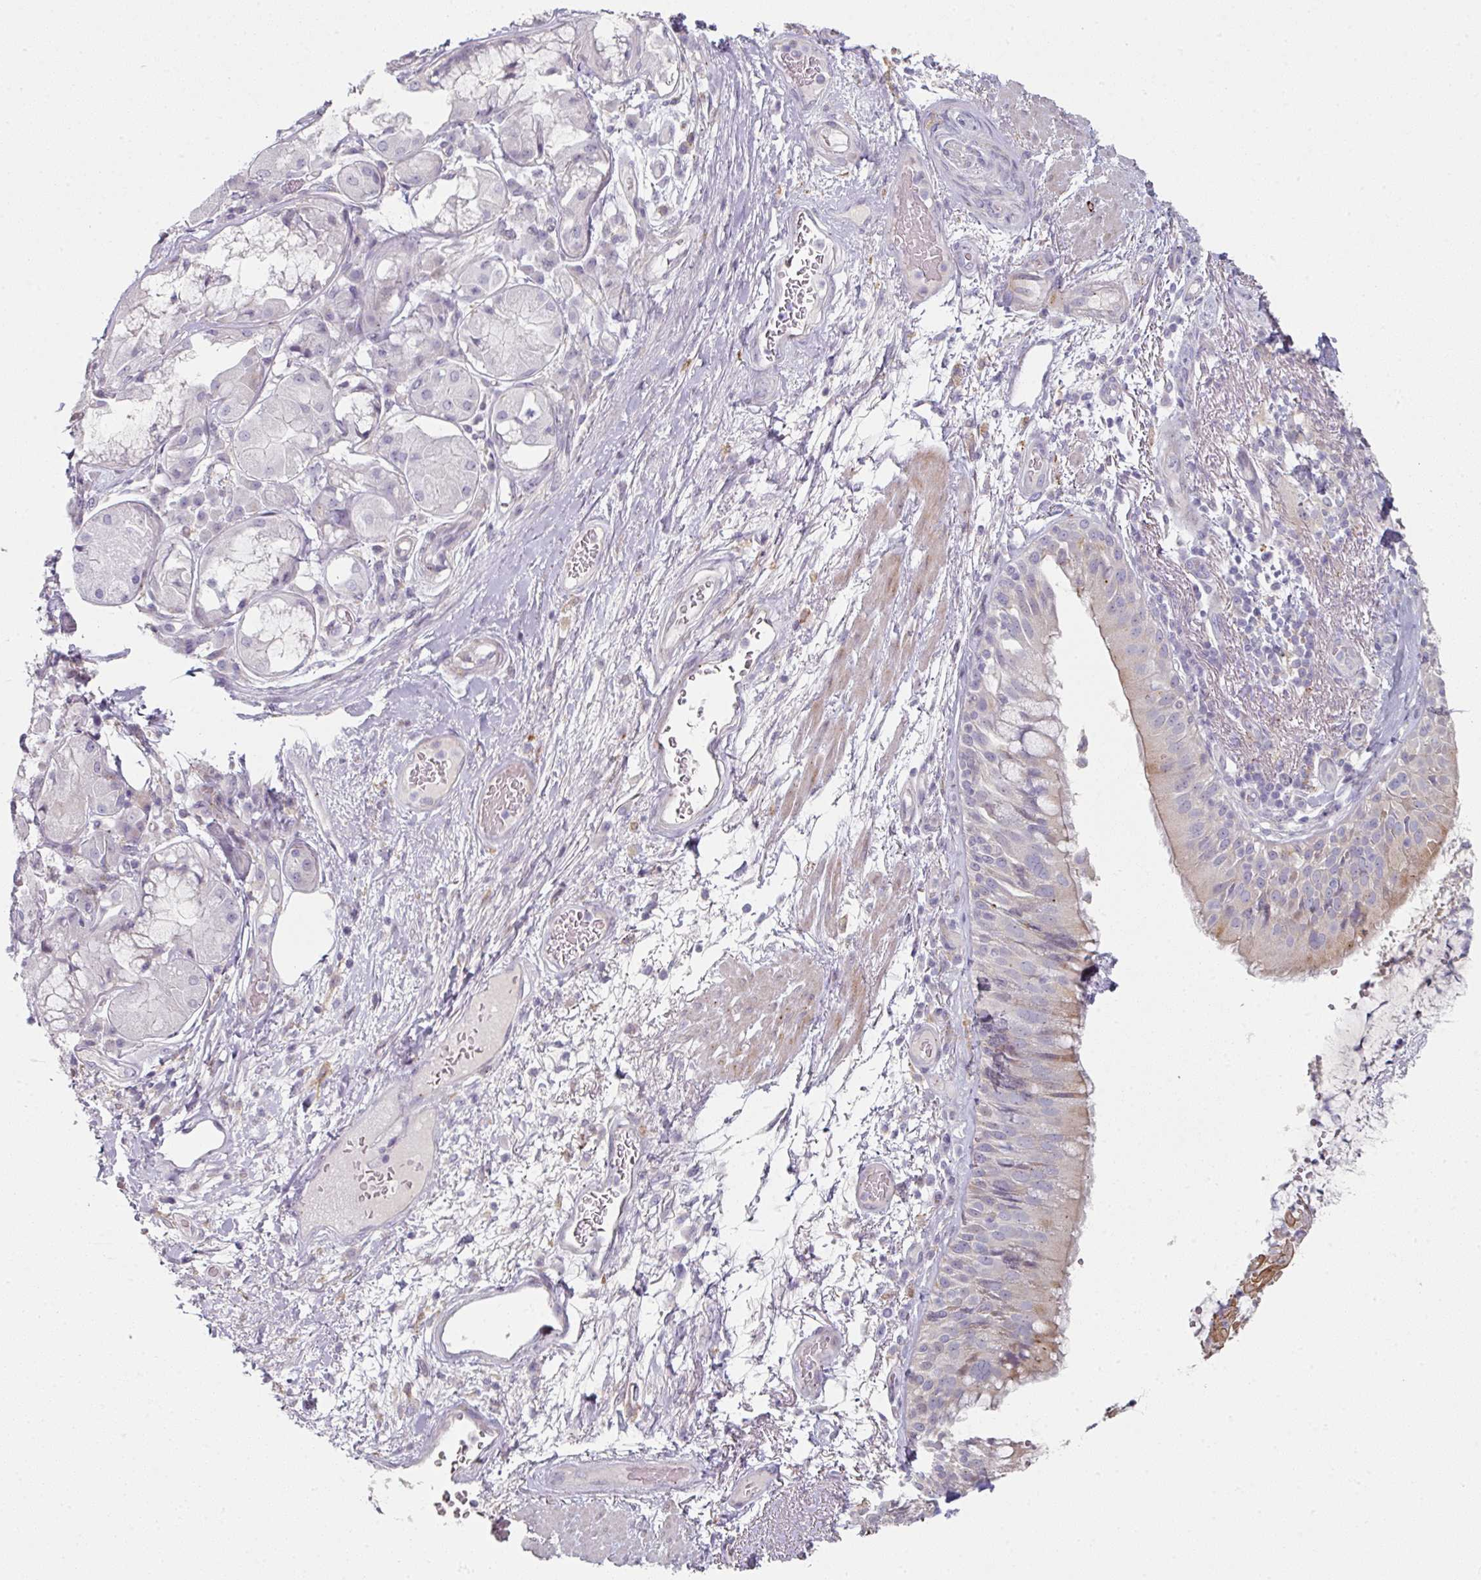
{"staining": {"intensity": "weak", "quantity": "<25%", "location": "cytoplasmic/membranous"}, "tissue": "bronchus", "cell_type": "Respiratory epithelial cells", "image_type": "normal", "snomed": [{"axis": "morphology", "description": "Normal tissue, NOS"}, {"axis": "topography", "description": "Cartilage tissue"}, {"axis": "topography", "description": "Bronchus"}], "caption": "This is an immunohistochemistry (IHC) image of unremarkable human bronchus. There is no expression in respiratory epithelial cells.", "gene": "WSB2", "patient": {"sex": "male", "age": 63}}